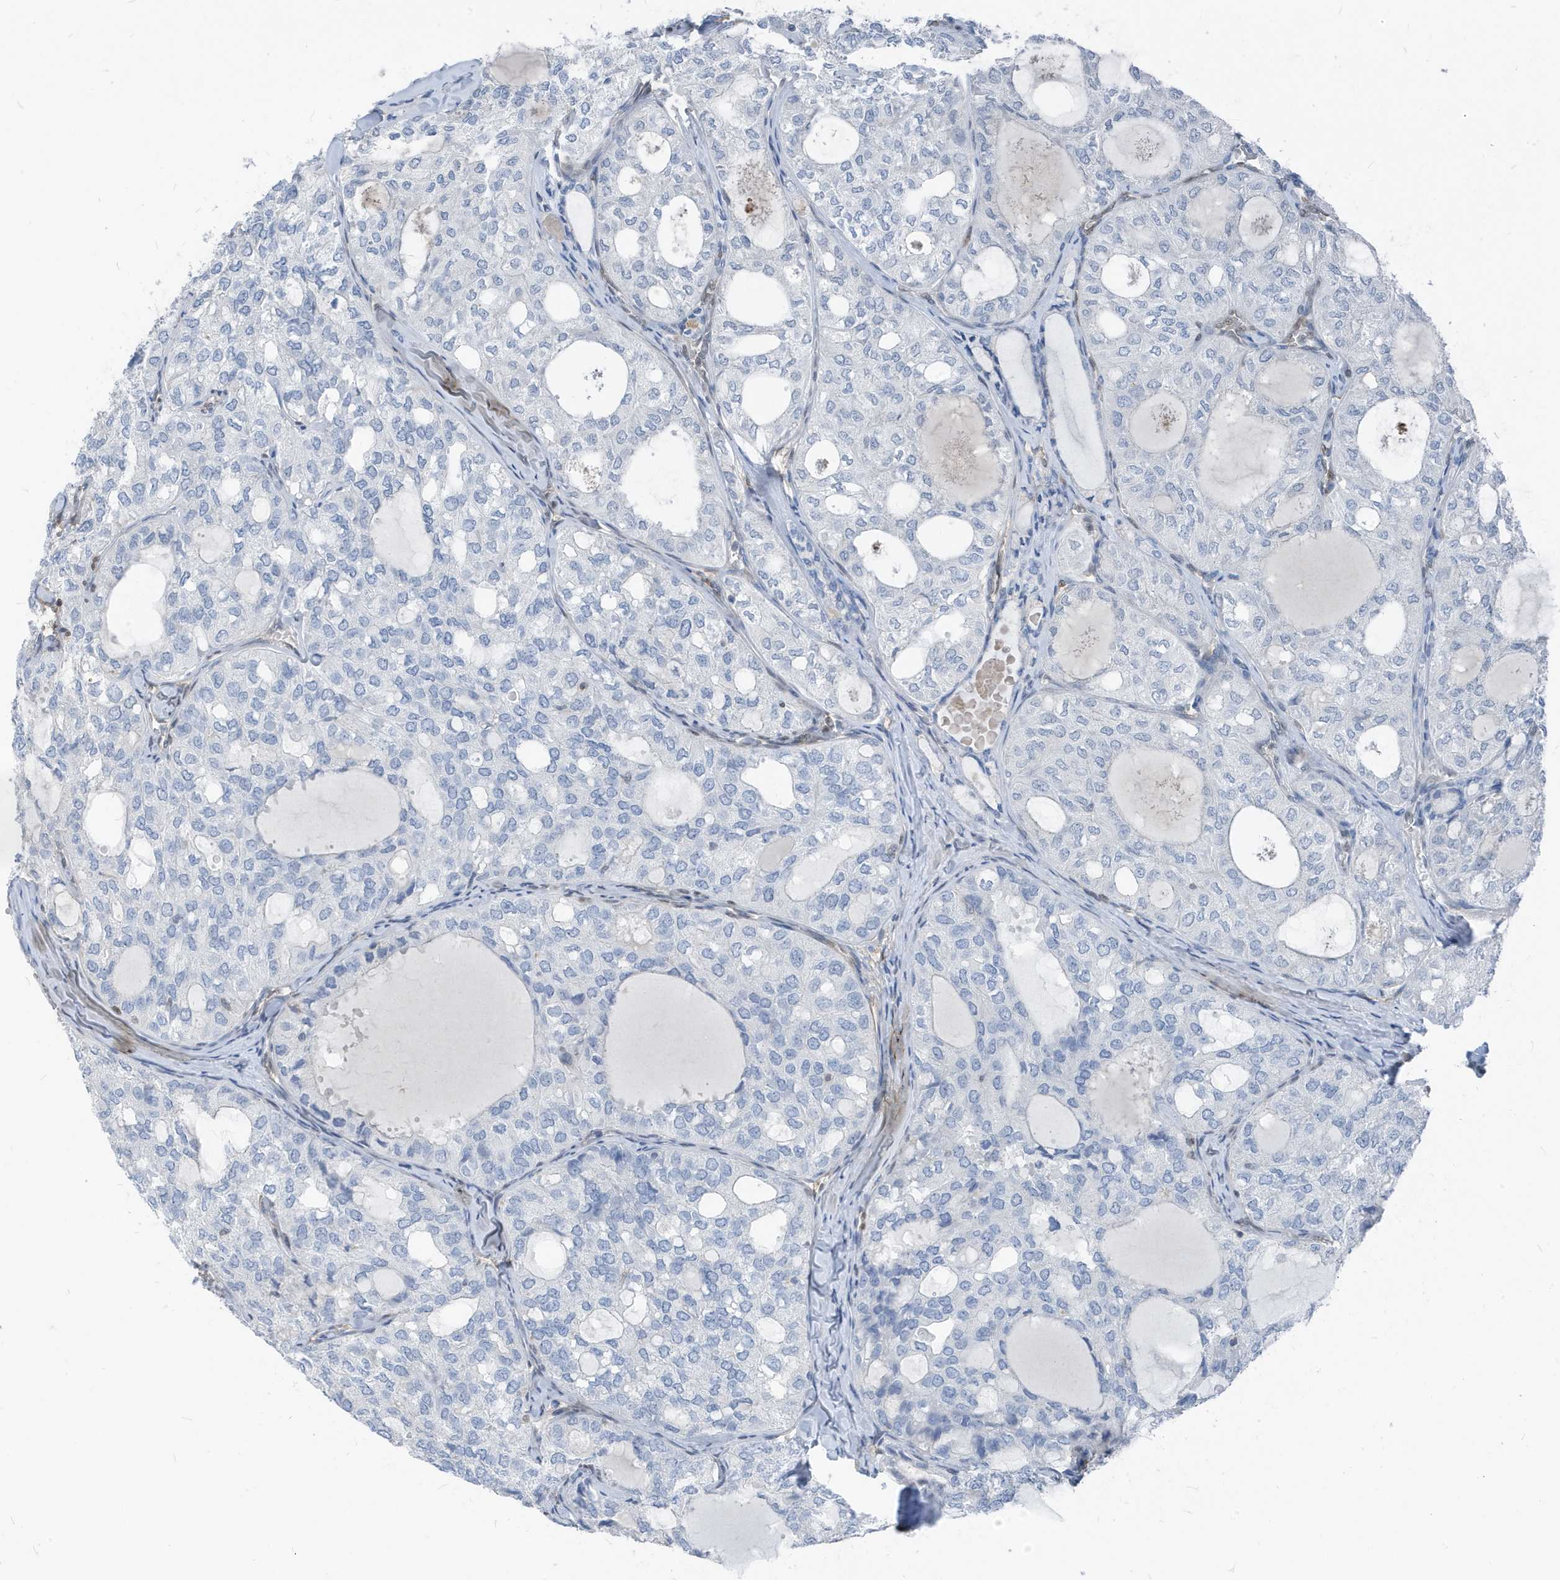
{"staining": {"intensity": "negative", "quantity": "none", "location": "none"}, "tissue": "thyroid cancer", "cell_type": "Tumor cells", "image_type": "cancer", "snomed": [{"axis": "morphology", "description": "Follicular adenoma carcinoma, NOS"}, {"axis": "topography", "description": "Thyroid gland"}], "caption": "An immunohistochemistry (IHC) histopathology image of thyroid cancer is shown. There is no staining in tumor cells of thyroid cancer.", "gene": "NCOA7", "patient": {"sex": "male", "age": 75}}